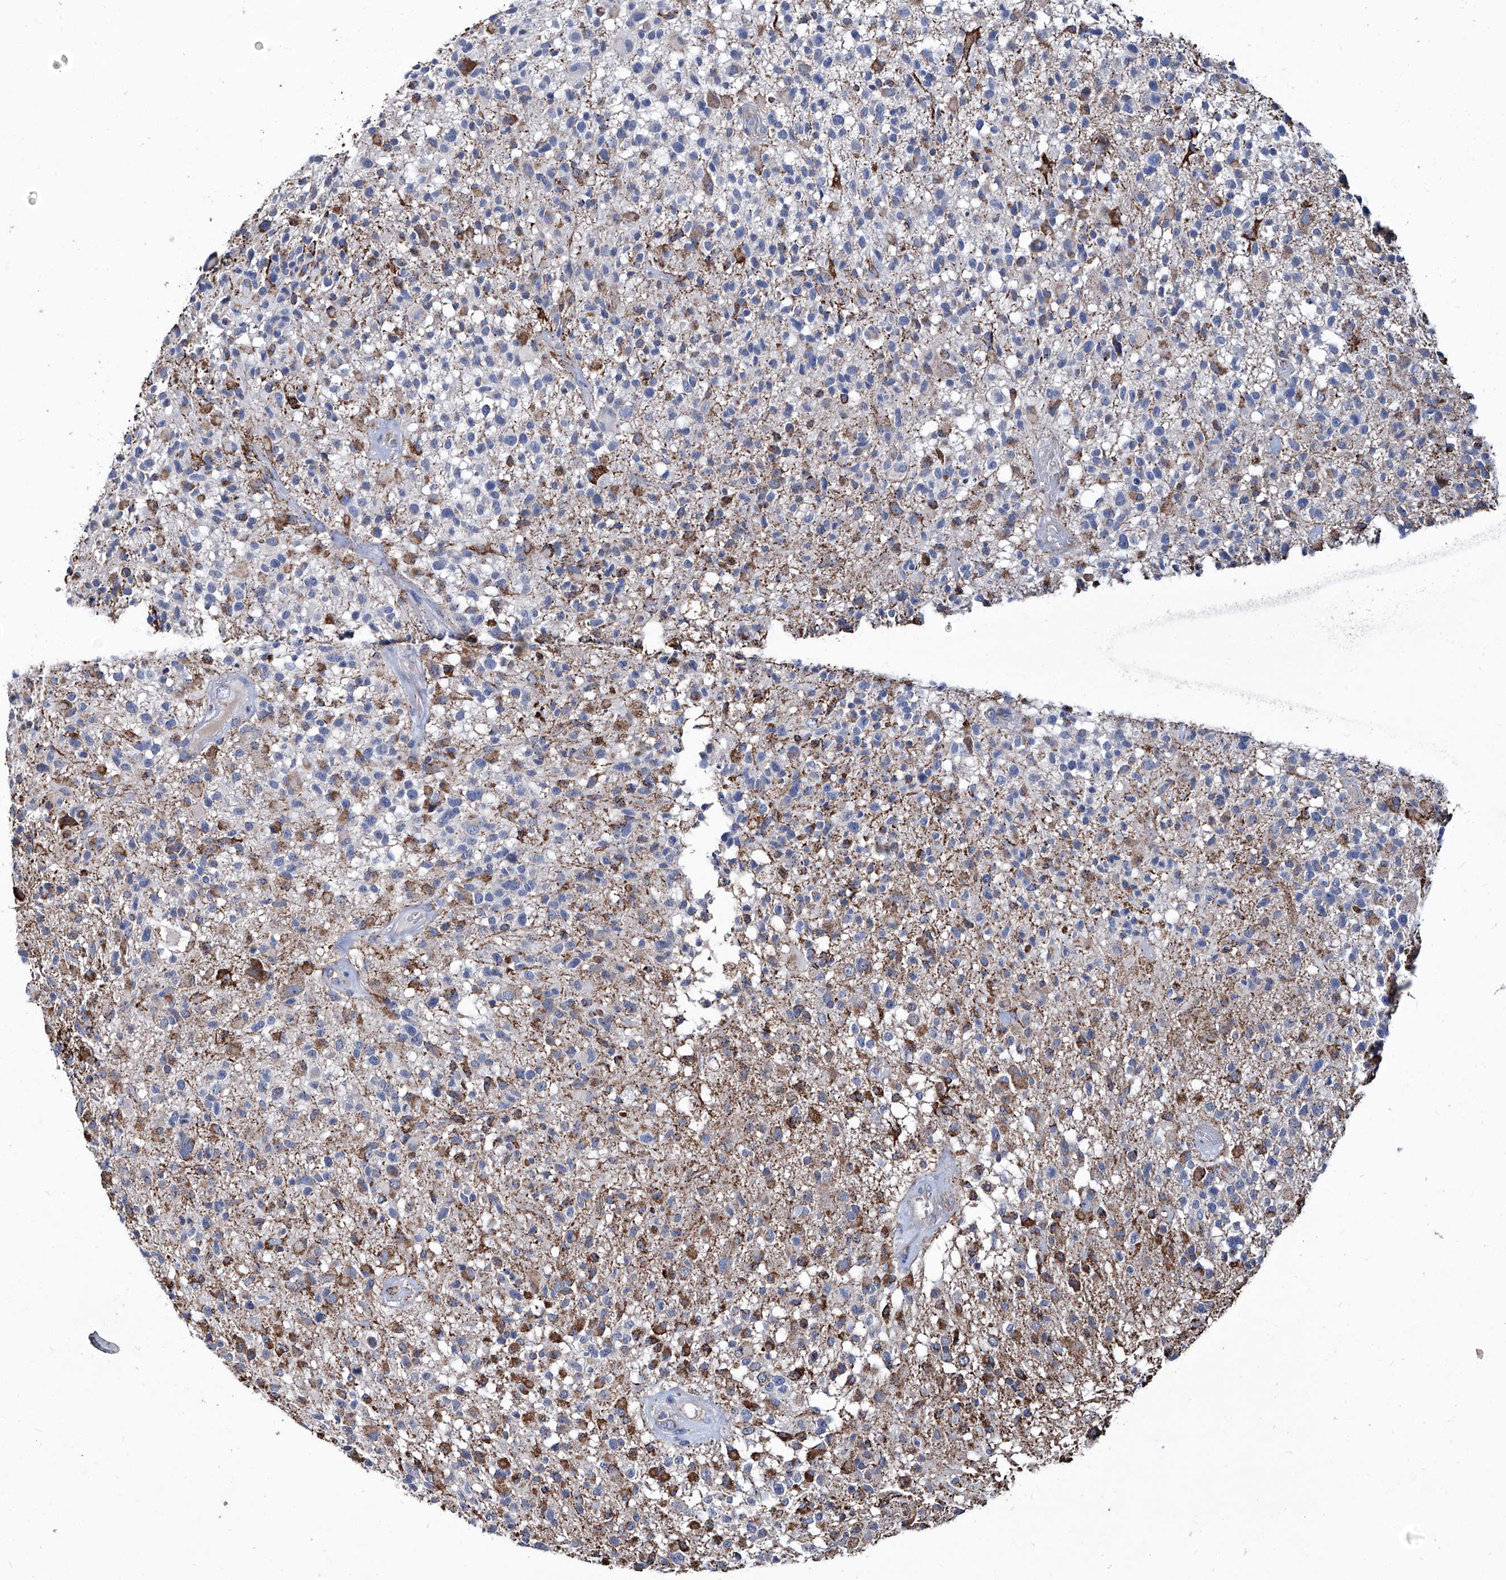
{"staining": {"intensity": "moderate", "quantity": "<25%", "location": "cytoplasmic/membranous"}, "tissue": "glioma", "cell_type": "Tumor cells", "image_type": "cancer", "snomed": [{"axis": "morphology", "description": "Glioma, malignant, High grade"}, {"axis": "morphology", "description": "Glioblastoma, NOS"}, {"axis": "topography", "description": "Brain"}], "caption": "Human malignant glioma (high-grade) stained with a brown dye displays moderate cytoplasmic/membranous positive expression in approximately <25% of tumor cells.", "gene": "NHS", "patient": {"sex": "male", "age": 60}}